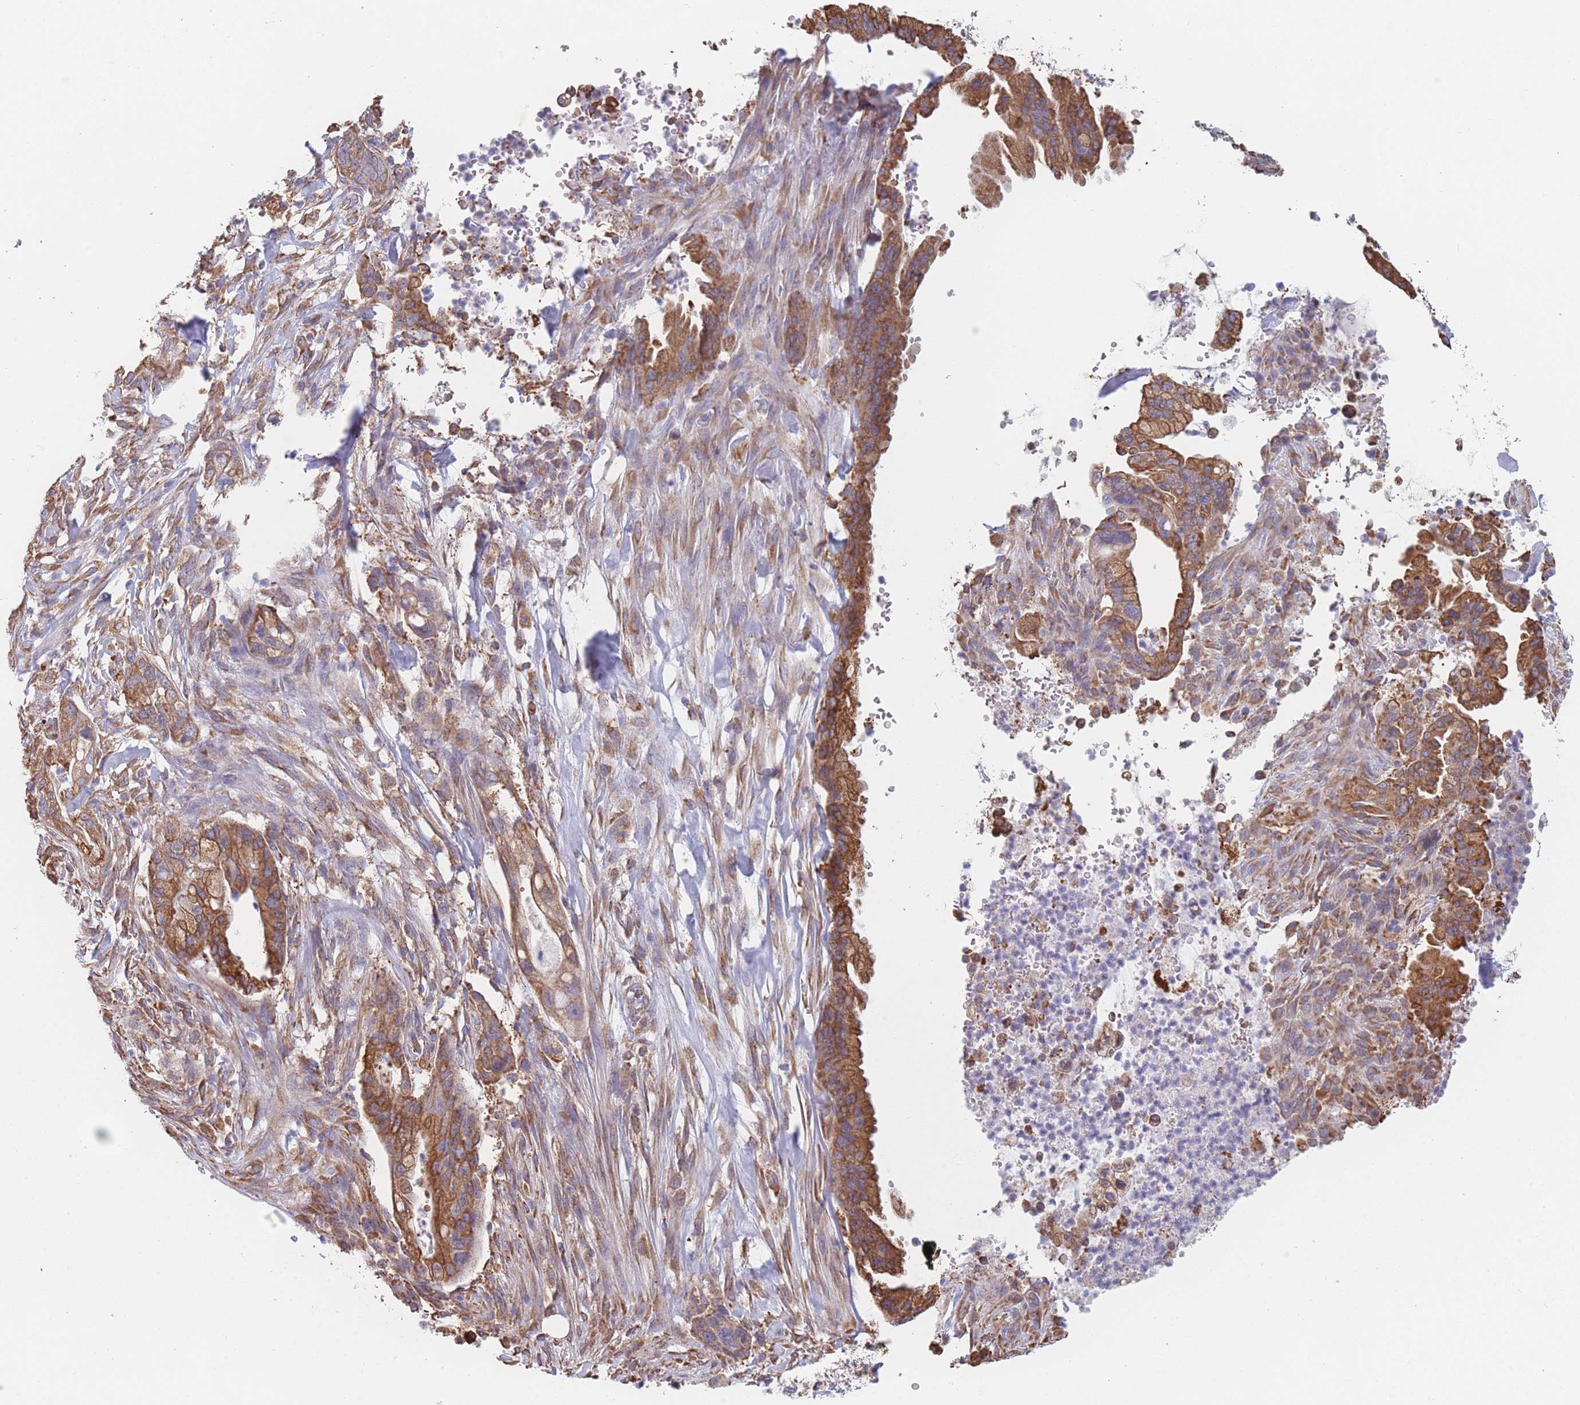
{"staining": {"intensity": "moderate", "quantity": ">75%", "location": "cytoplasmic/membranous"}, "tissue": "pancreatic cancer", "cell_type": "Tumor cells", "image_type": "cancer", "snomed": [{"axis": "morphology", "description": "Adenocarcinoma, NOS"}, {"axis": "topography", "description": "Pancreas"}], "caption": "A high-resolution micrograph shows immunohistochemistry staining of pancreatic cancer (adenocarcinoma), which demonstrates moderate cytoplasmic/membranous expression in about >75% of tumor cells.", "gene": "OR7C2", "patient": {"sex": "male", "age": 44}}